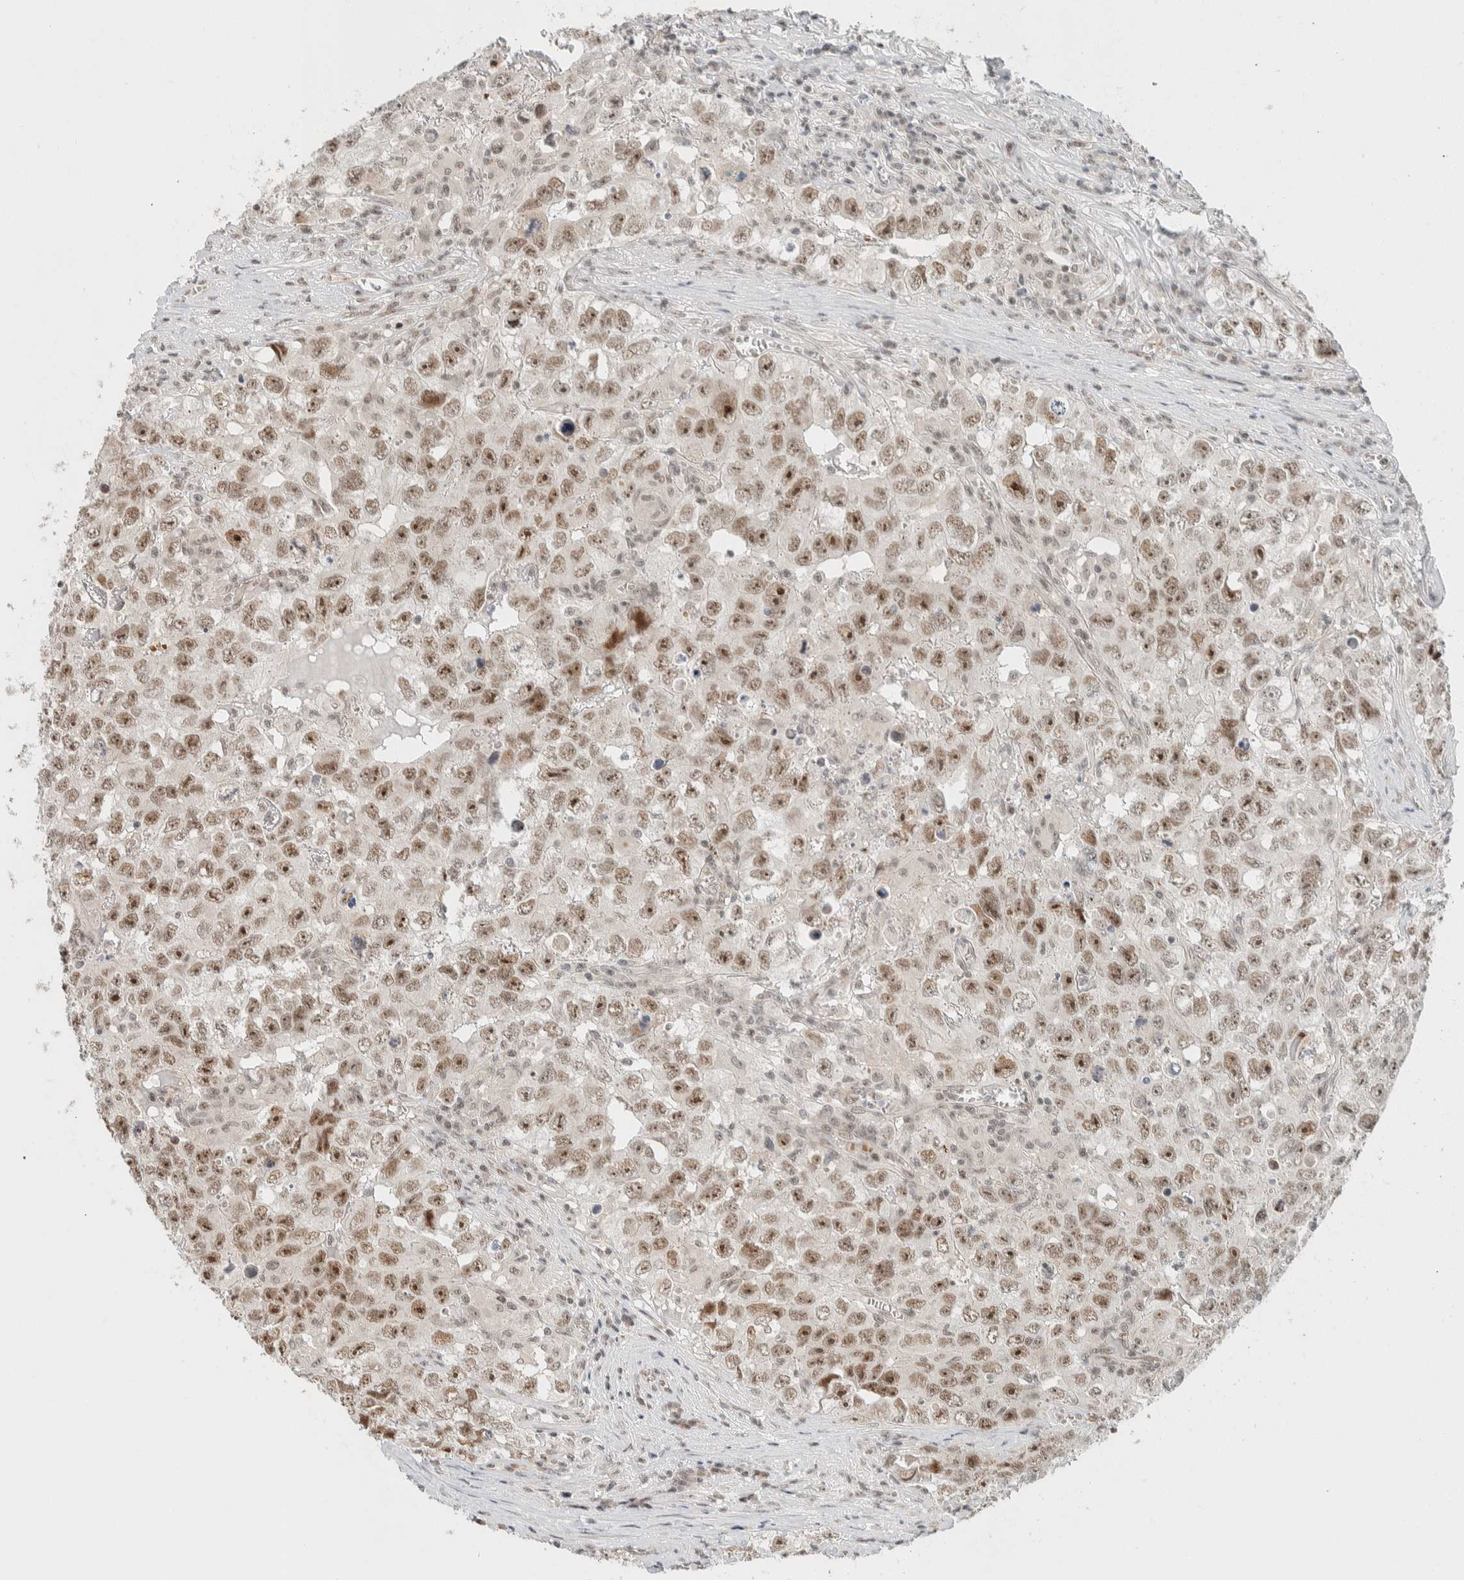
{"staining": {"intensity": "strong", "quantity": ">75%", "location": "nuclear"}, "tissue": "testis cancer", "cell_type": "Tumor cells", "image_type": "cancer", "snomed": [{"axis": "morphology", "description": "Seminoma, NOS"}, {"axis": "morphology", "description": "Carcinoma, Embryonal, NOS"}, {"axis": "topography", "description": "Testis"}], "caption": "Immunohistochemistry (IHC) micrograph of neoplastic tissue: human testis cancer (seminoma) stained using immunohistochemistry demonstrates high levels of strong protein expression localized specifically in the nuclear of tumor cells, appearing as a nuclear brown color.", "gene": "ZBTB2", "patient": {"sex": "male", "age": 43}}